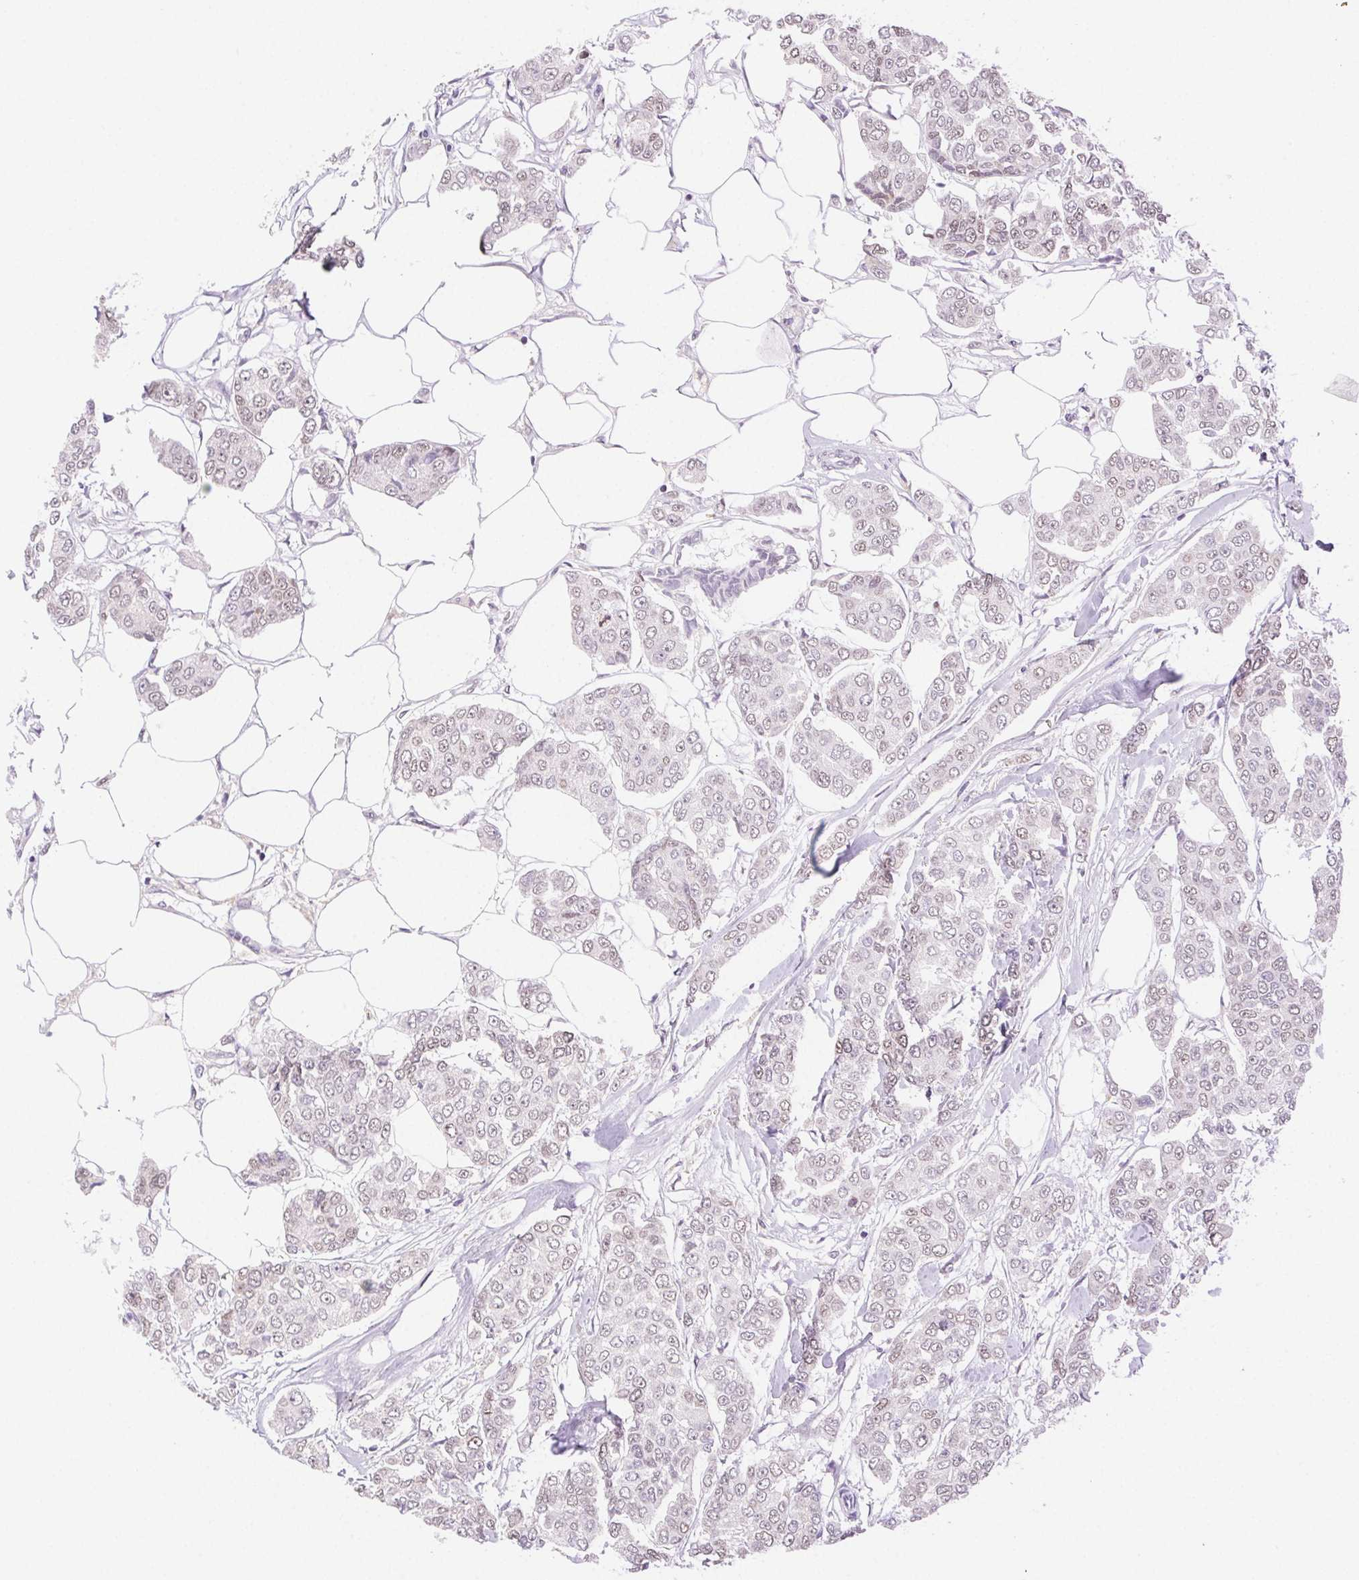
{"staining": {"intensity": "weak", "quantity": "<25%", "location": "nuclear"}, "tissue": "breast cancer", "cell_type": "Tumor cells", "image_type": "cancer", "snomed": [{"axis": "morphology", "description": "Duct carcinoma"}, {"axis": "topography", "description": "Breast"}], "caption": "Immunohistochemistry (IHC) micrograph of neoplastic tissue: breast intraductal carcinoma stained with DAB displays no significant protein staining in tumor cells. (Immunohistochemistry, brightfield microscopy, high magnification).", "gene": "H2AZ2", "patient": {"sex": "female", "age": 94}}